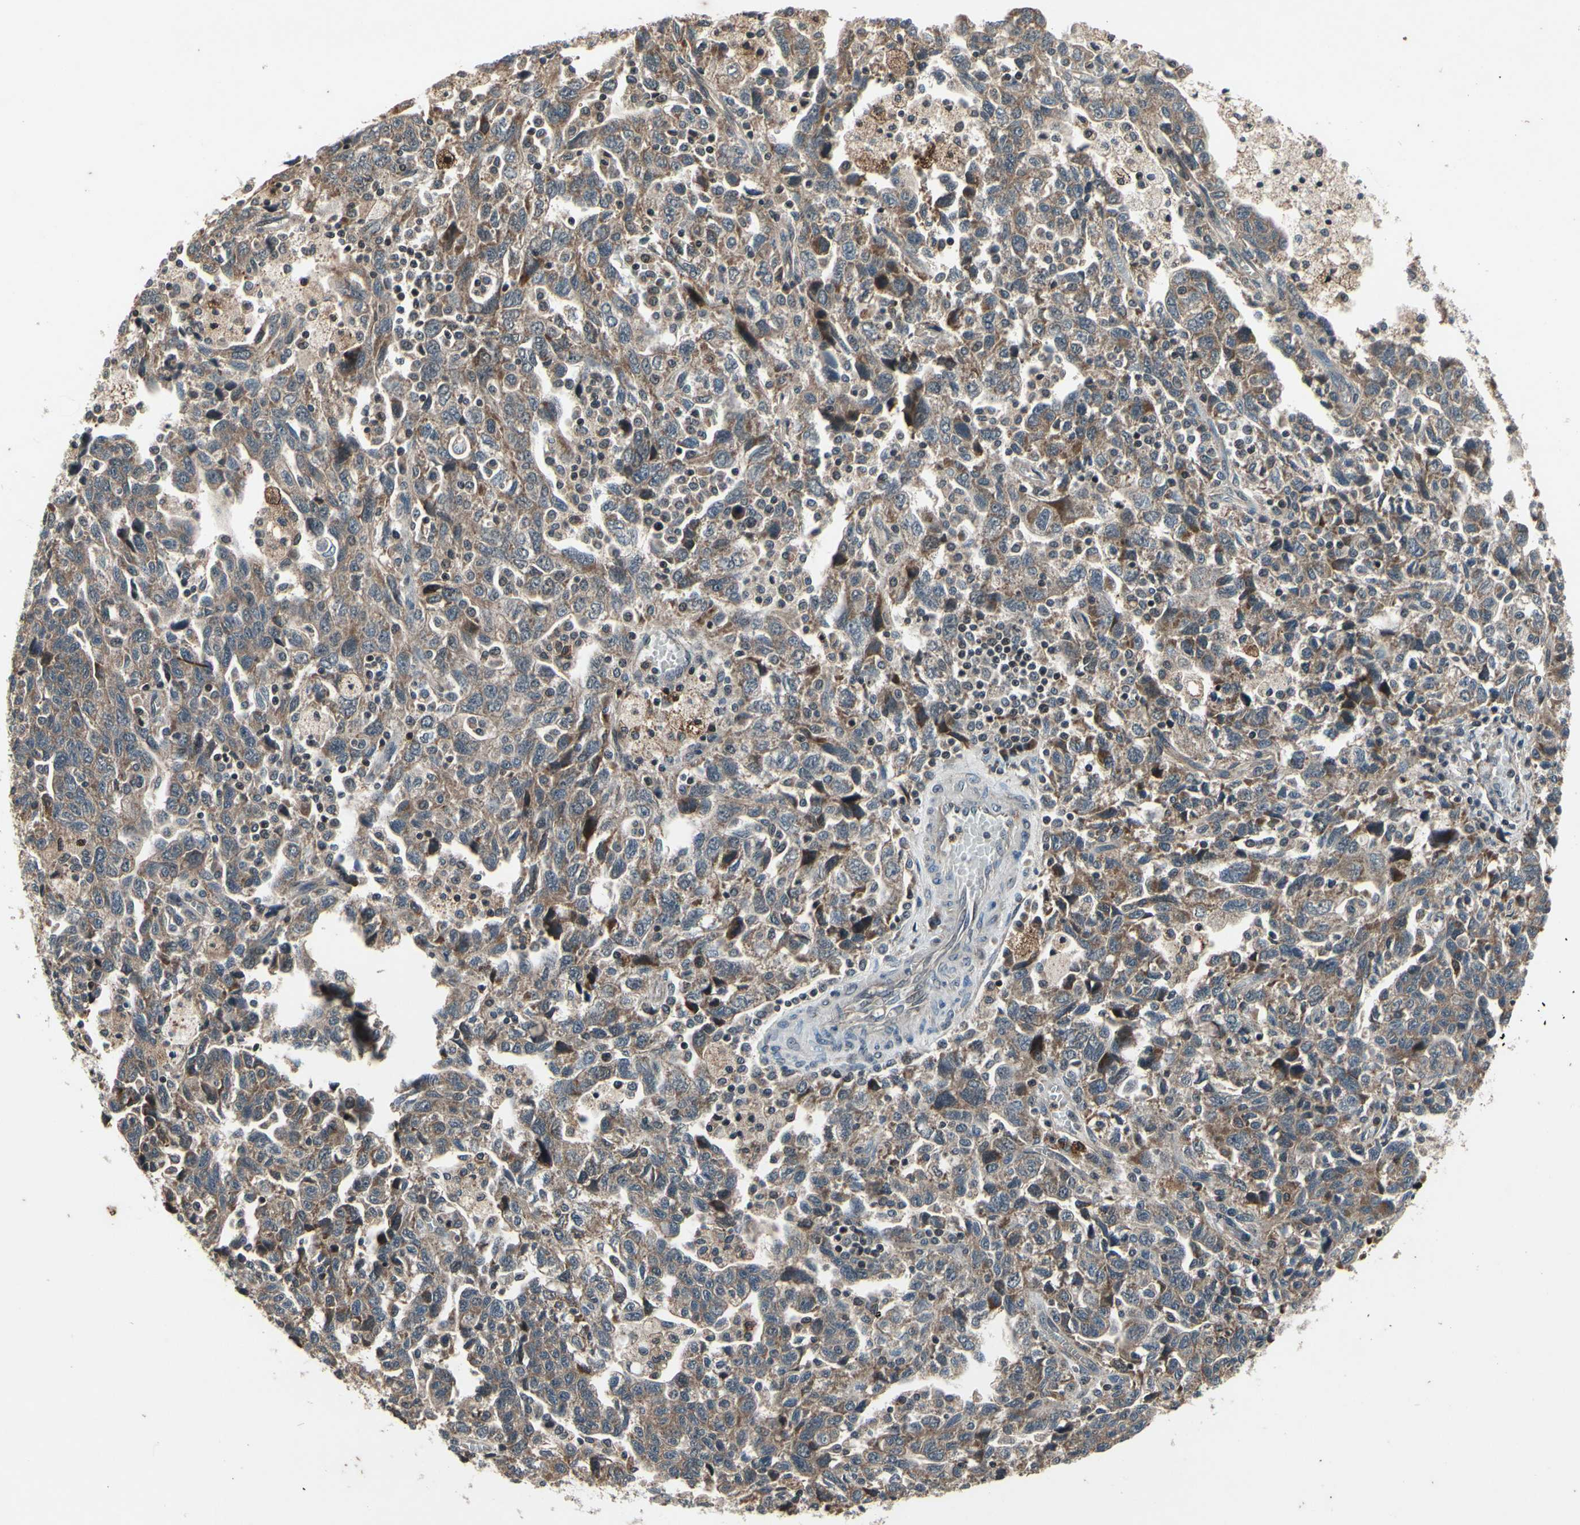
{"staining": {"intensity": "moderate", "quantity": ">75%", "location": "cytoplasmic/membranous"}, "tissue": "ovarian cancer", "cell_type": "Tumor cells", "image_type": "cancer", "snomed": [{"axis": "morphology", "description": "Carcinoma, NOS"}, {"axis": "morphology", "description": "Cystadenocarcinoma, serous, NOS"}, {"axis": "topography", "description": "Ovary"}], "caption": "Protein staining exhibits moderate cytoplasmic/membranous staining in approximately >75% of tumor cells in ovarian cancer.", "gene": "MBTPS2", "patient": {"sex": "female", "age": 69}}